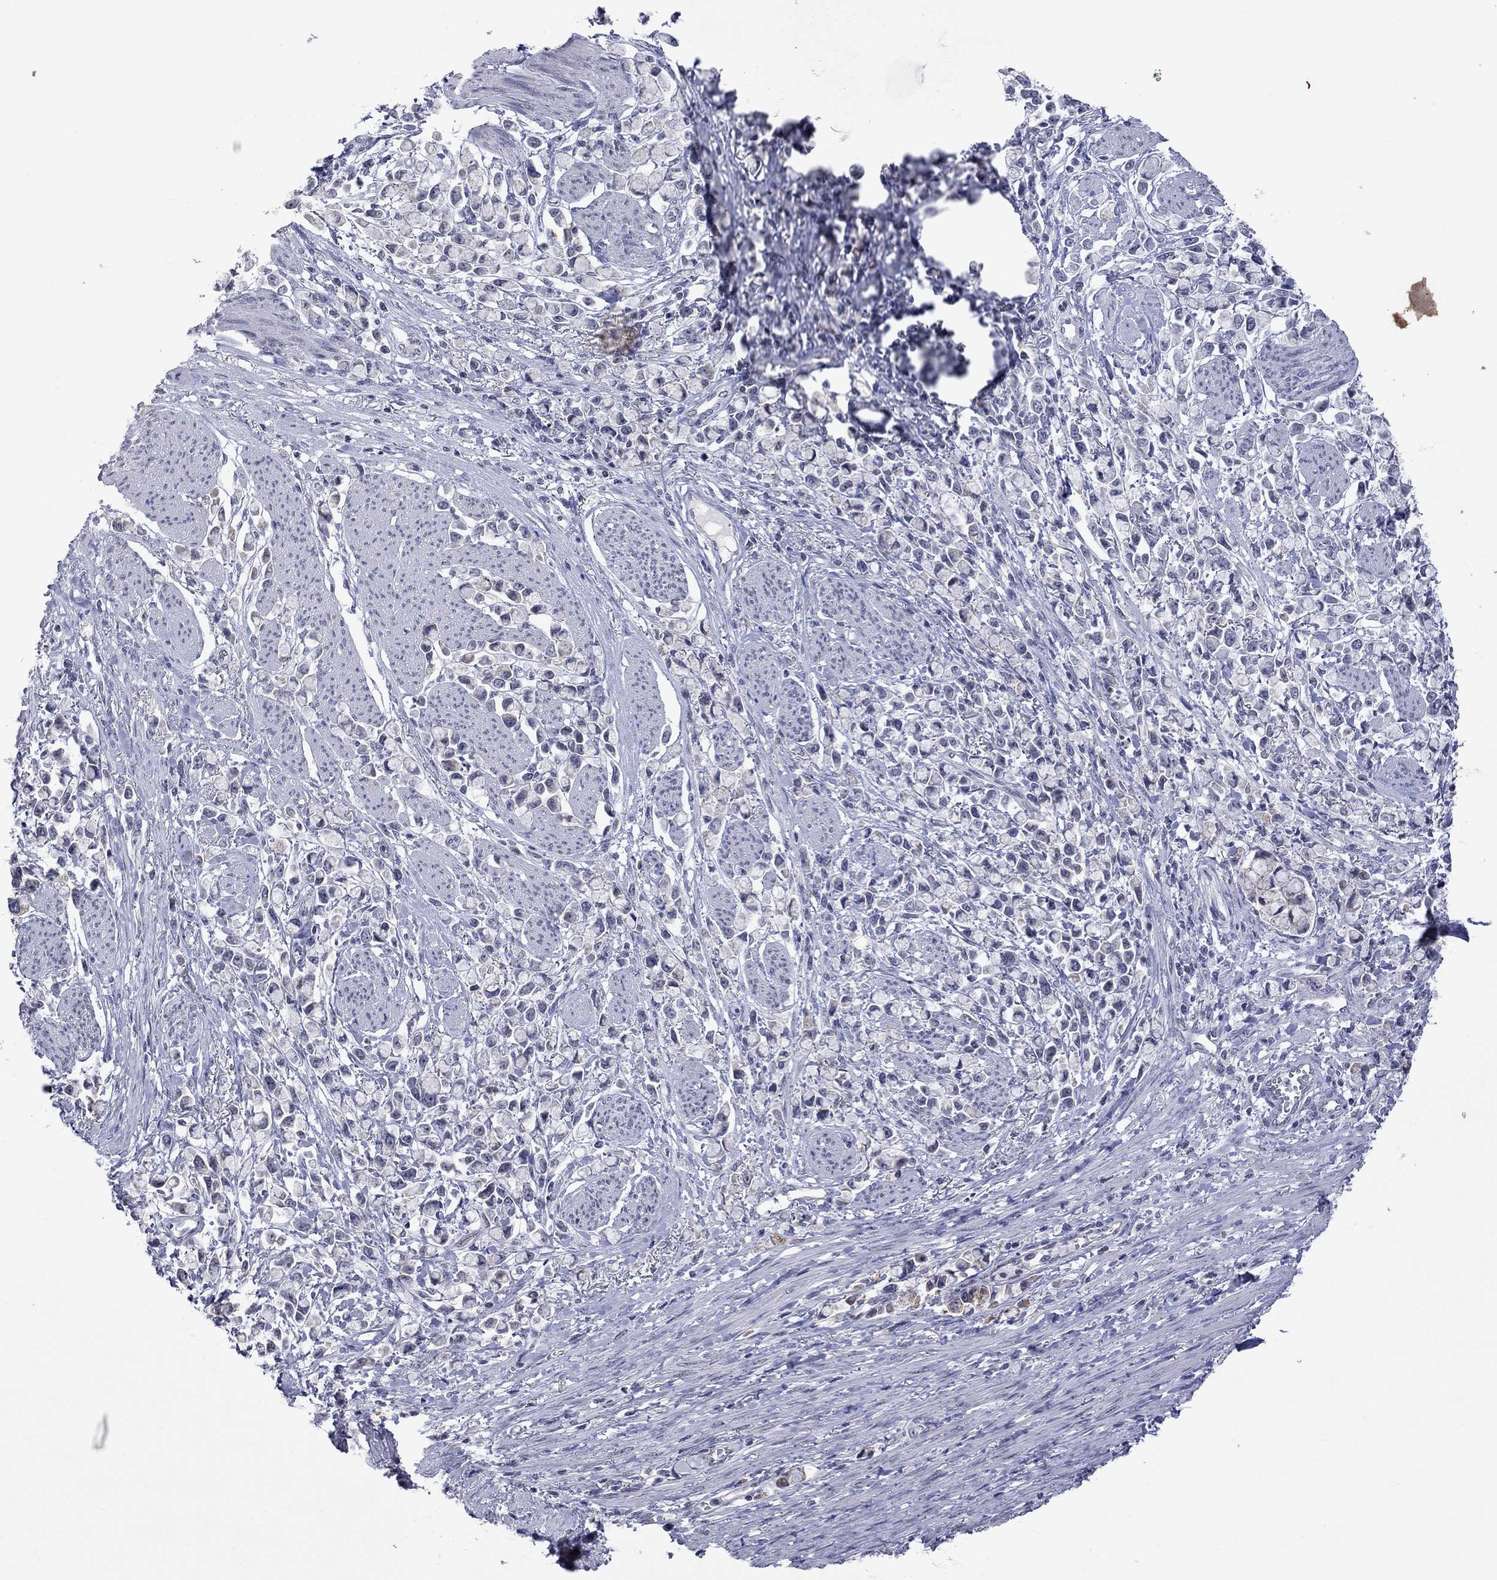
{"staining": {"intensity": "negative", "quantity": "none", "location": "none"}, "tissue": "stomach cancer", "cell_type": "Tumor cells", "image_type": "cancer", "snomed": [{"axis": "morphology", "description": "Adenocarcinoma, NOS"}, {"axis": "topography", "description": "Stomach"}], "caption": "Adenocarcinoma (stomach) stained for a protein using immunohistochemistry (IHC) displays no expression tumor cells.", "gene": "TMEM143", "patient": {"sex": "female", "age": 81}}